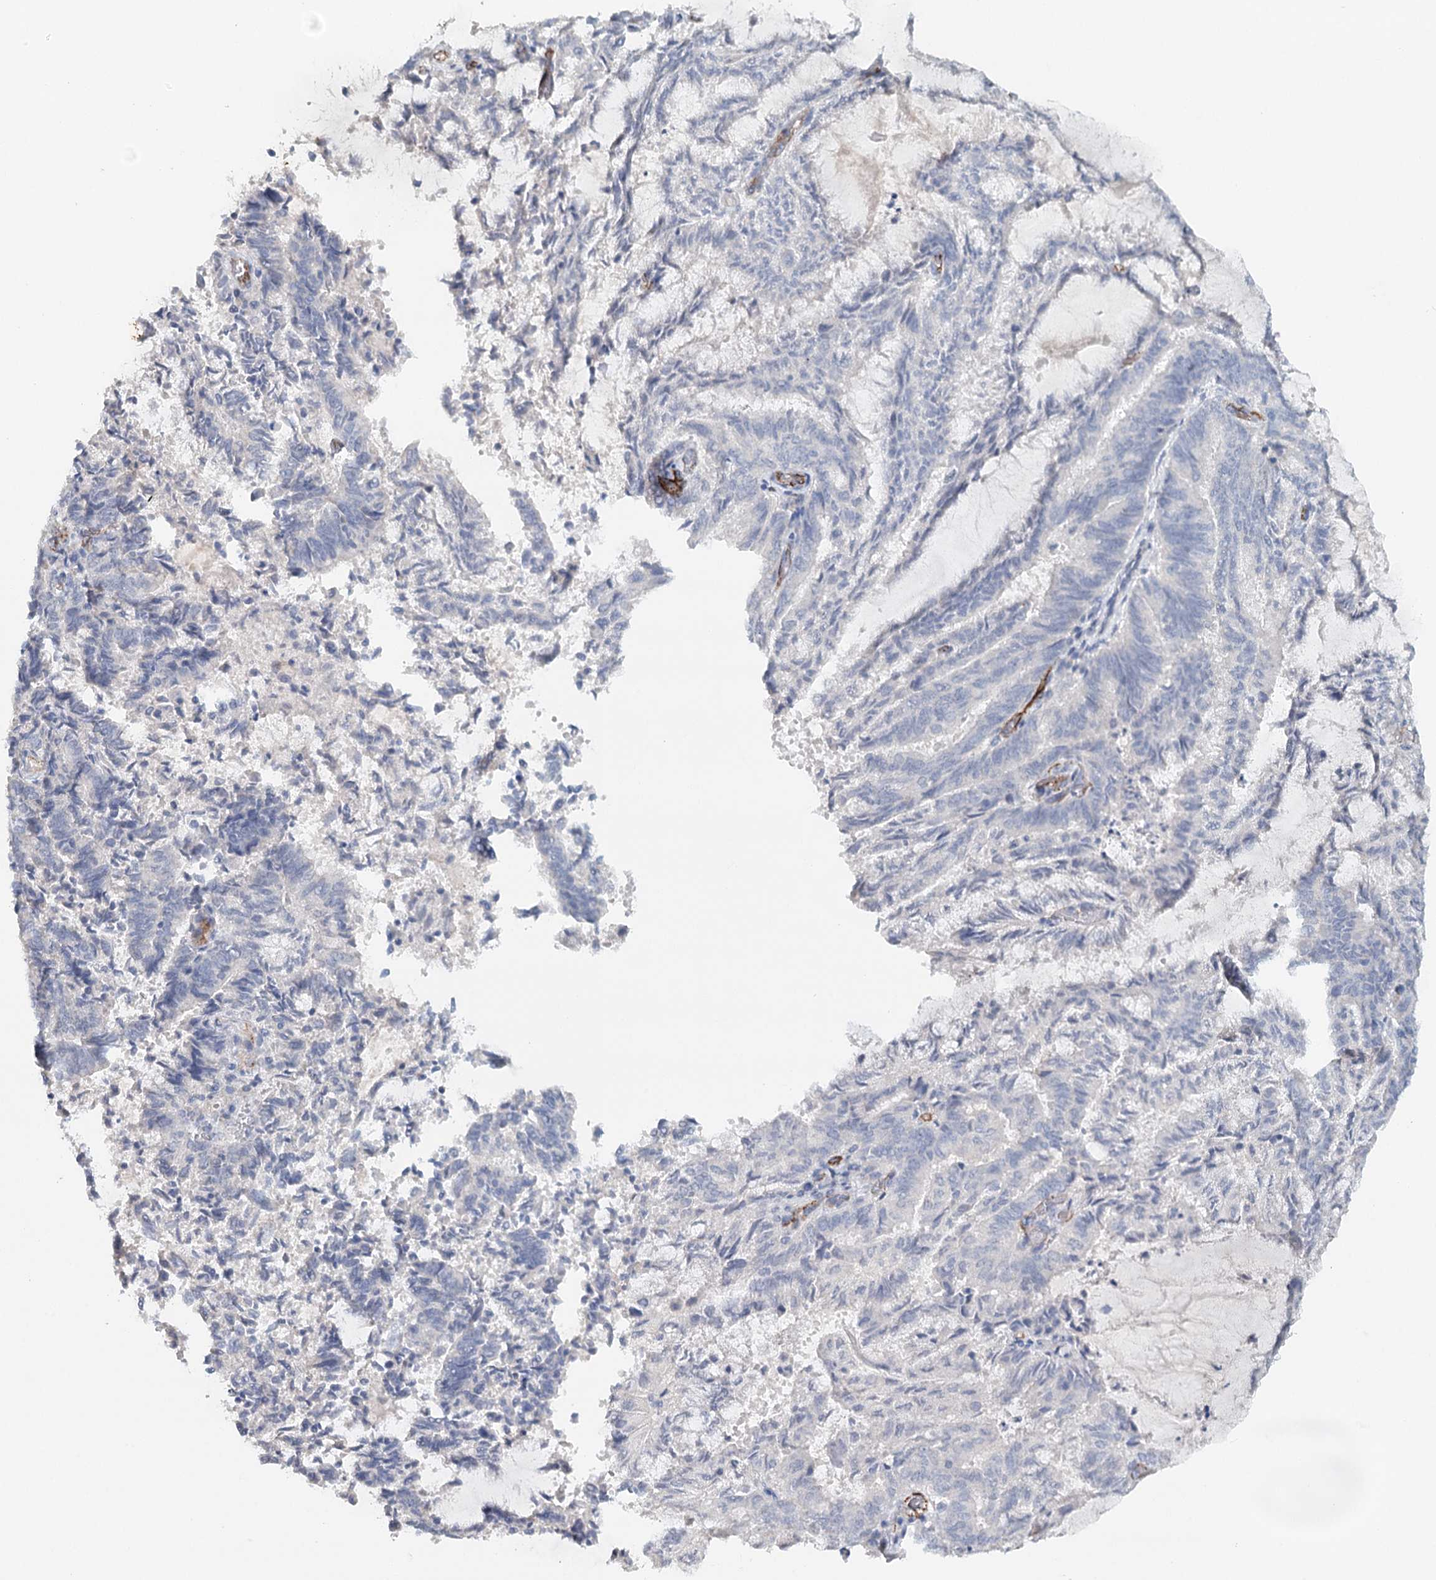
{"staining": {"intensity": "negative", "quantity": "none", "location": "none"}, "tissue": "endometrial cancer", "cell_type": "Tumor cells", "image_type": "cancer", "snomed": [{"axis": "morphology", "description": "Adenocarcinoma, NOS"}, {"axis": "topography", "description": "Endometrium"}], "caption": "Photomicrograph shows no protein expression in tumor cells of adenocarcinoma (endometrial) tissue. (DAB immunohistochemistry (IHC) visualized using brightfield microscopy, high magnification).", "gene": "SYNPO", "patient": {"sex": "female", "age": 80}}